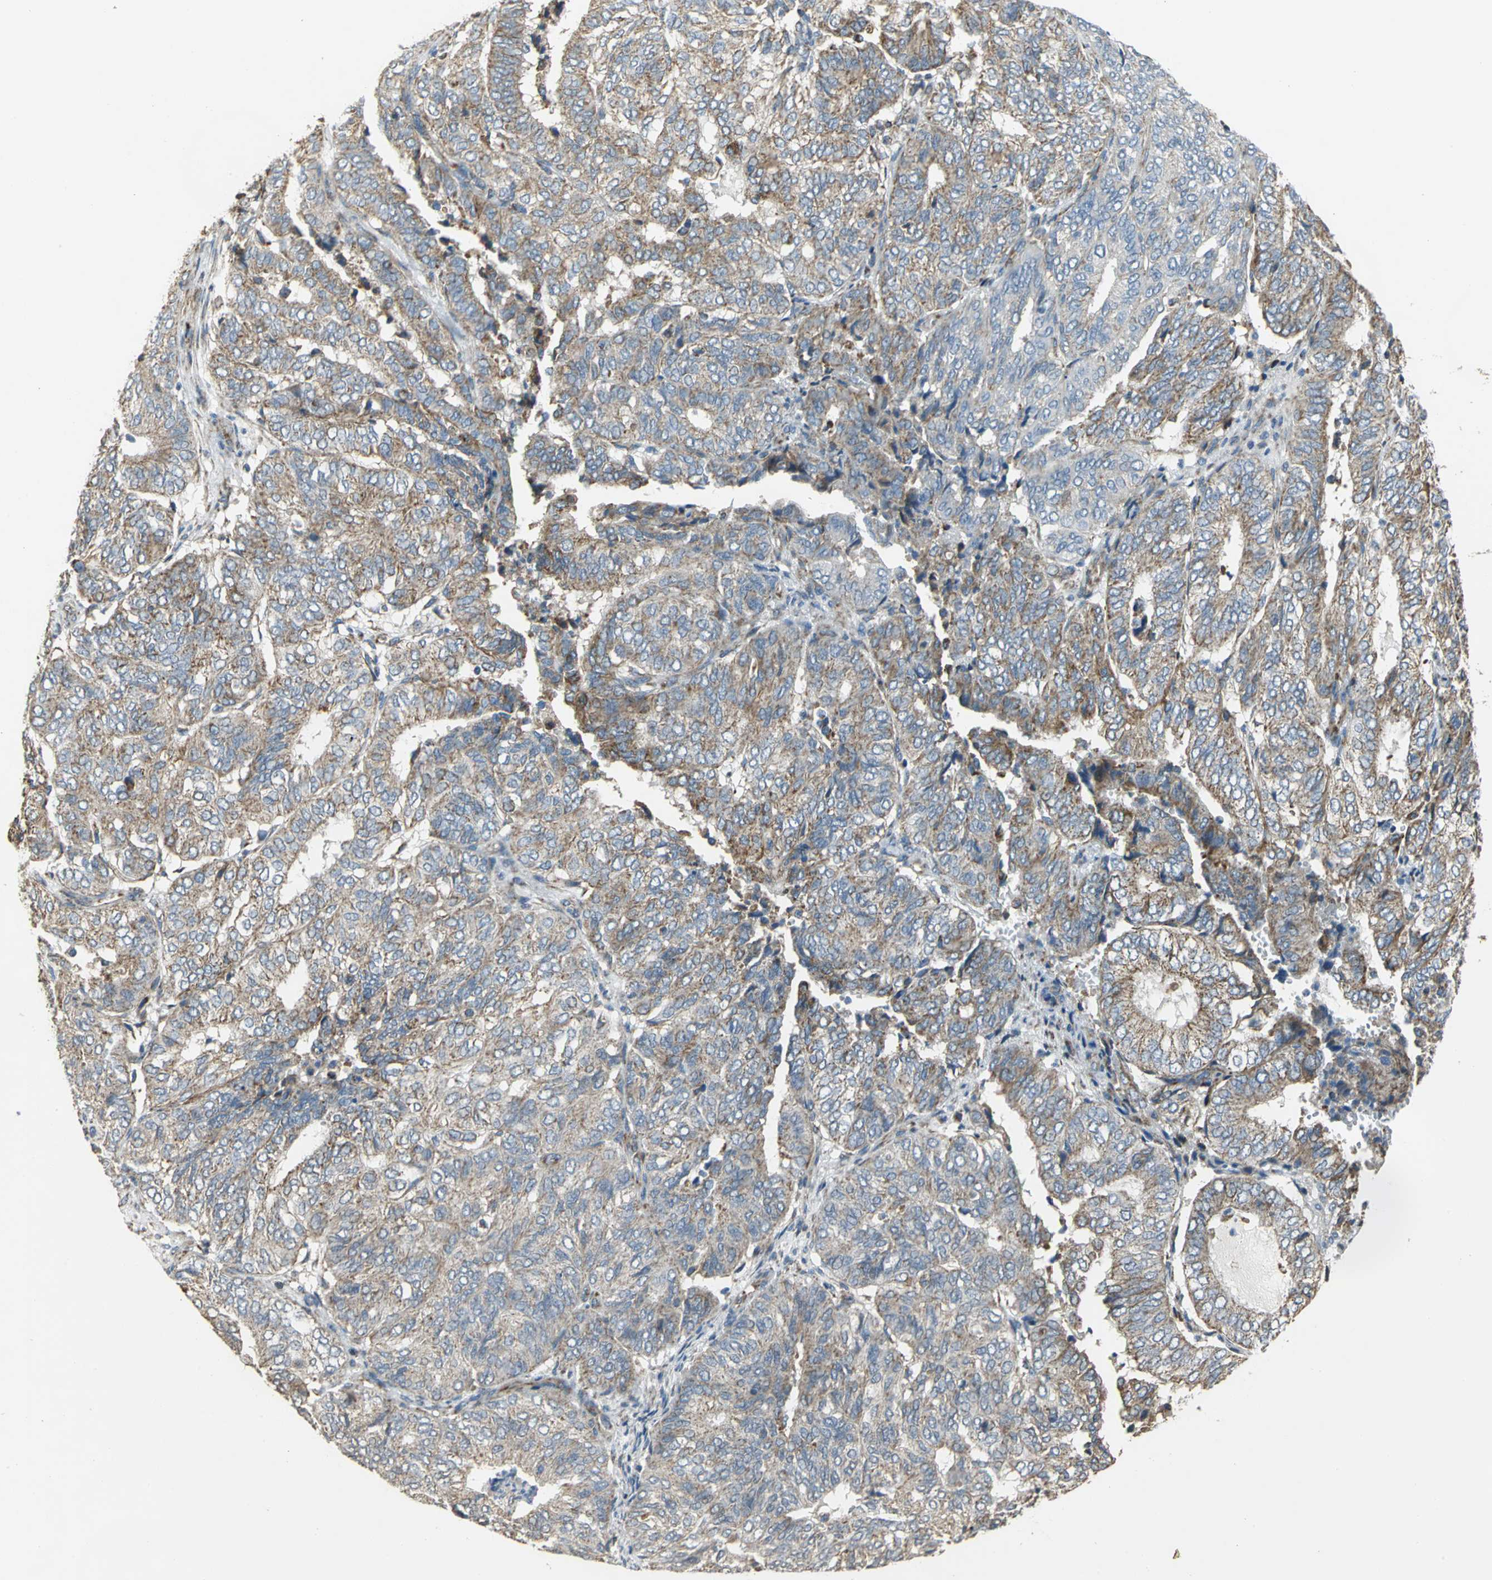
{"staining": {"intensity": "moderate", "quantity": ">75%", "location": "cytoplasmic/membranous"}, "tissue": "endometrial cancer", "cell_type": "Tumor cells", "image_type": "cancer", "snomed": [{"axis": "morphology", "description": "Adenocarcinoma, NOS"}, {"axis": "topography", "description": "Uterus"}], "caption": "A brown stain shows moderate cytoplasmic/membranous staining of a protein in endometrial cancer (adenocarcinoma) tumor cells.", "gene": "NDUFB5", "patient": {"sex": "female", "age": 60}}